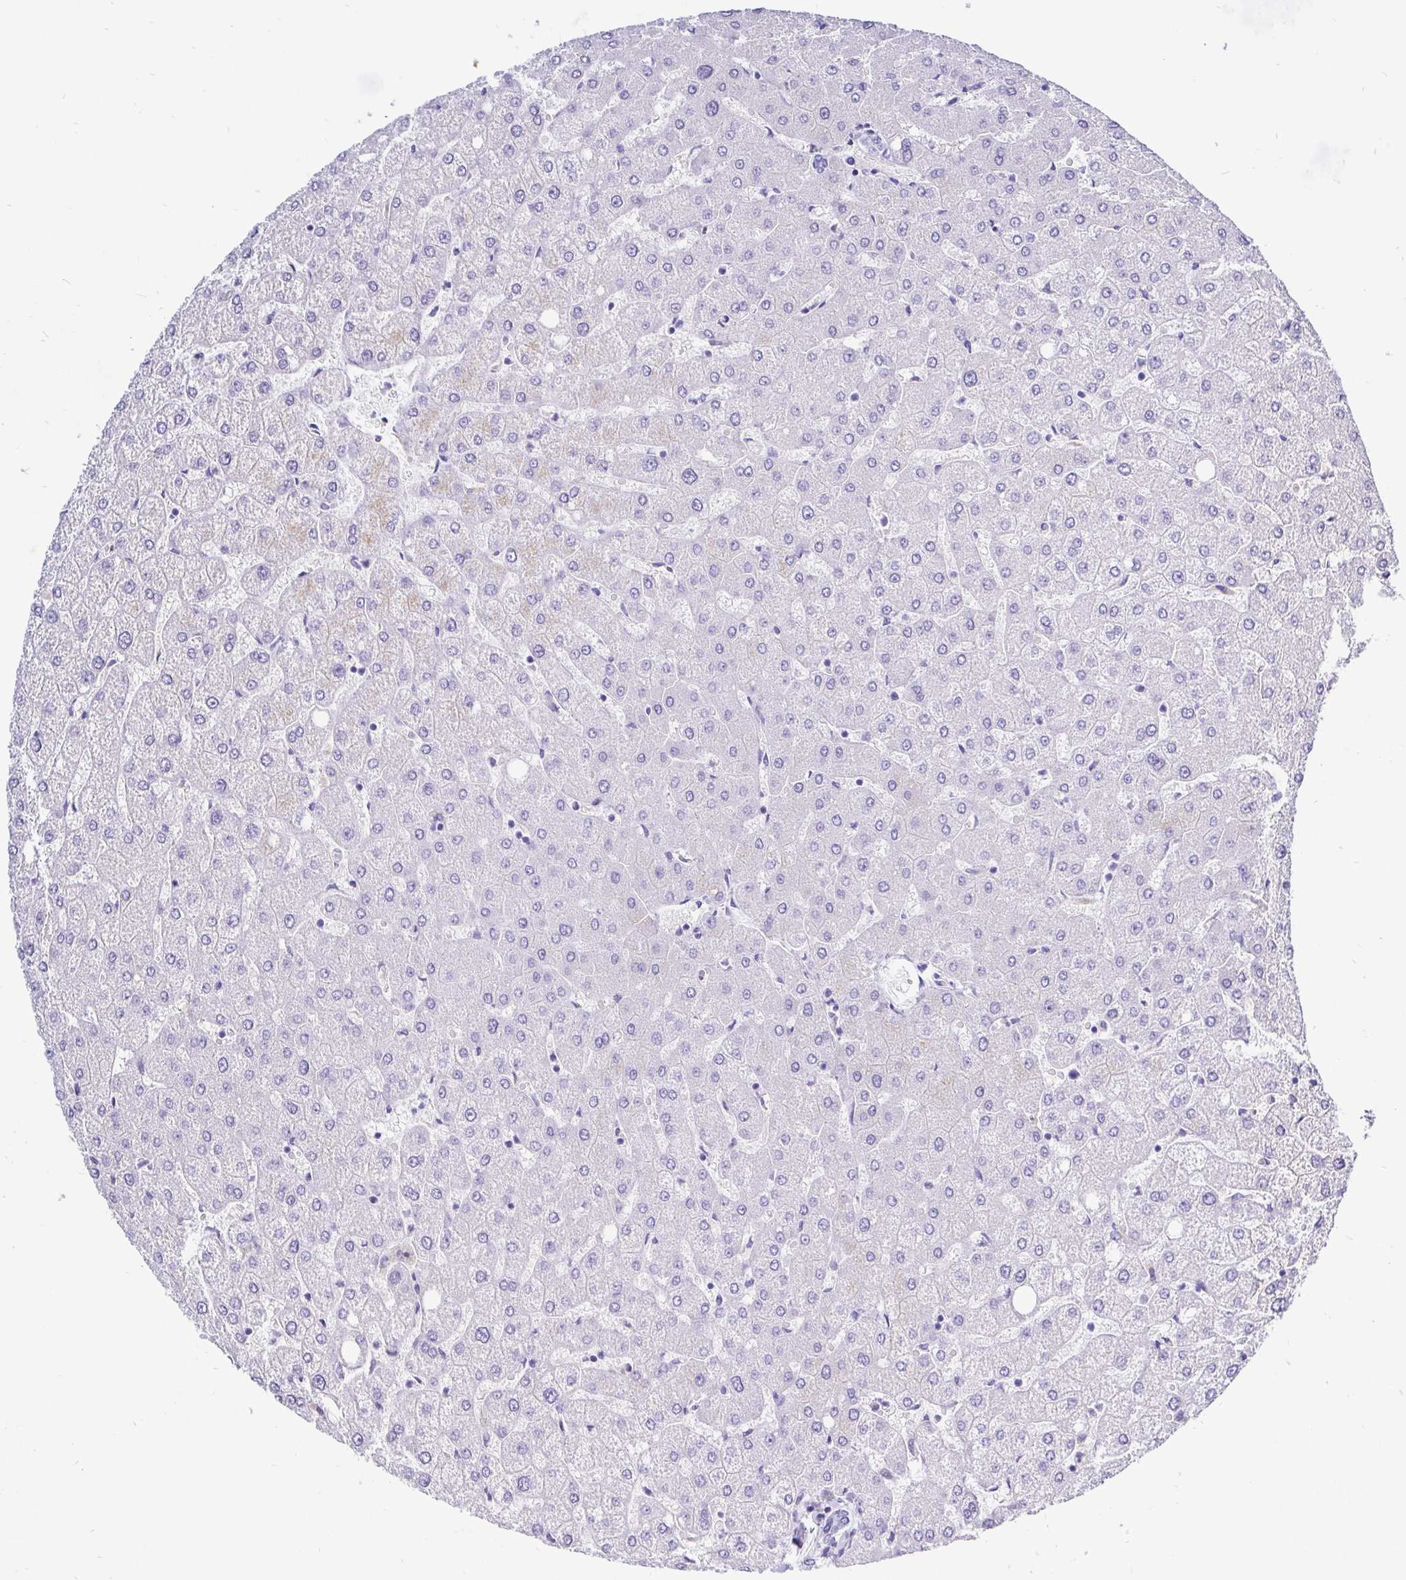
{"staining": {"intensity": "negative", "quantity": "none", "location": "none"}, "tissue": "liver", "cell_type": "Cholangiocytes", "image_type": "normal", "snomed": [{"axis": "morphology", "description": "Normal tissue, NOS"}, {"axis": "topography", "description": "Liver"}], "caption": "High power microscopy micrograph of an IHC photomicrograph of normal liver, revealing no significant expression in cholangiocytes.", "gene": "KRT13", "patient": {"sex": "female", "age": 54}}